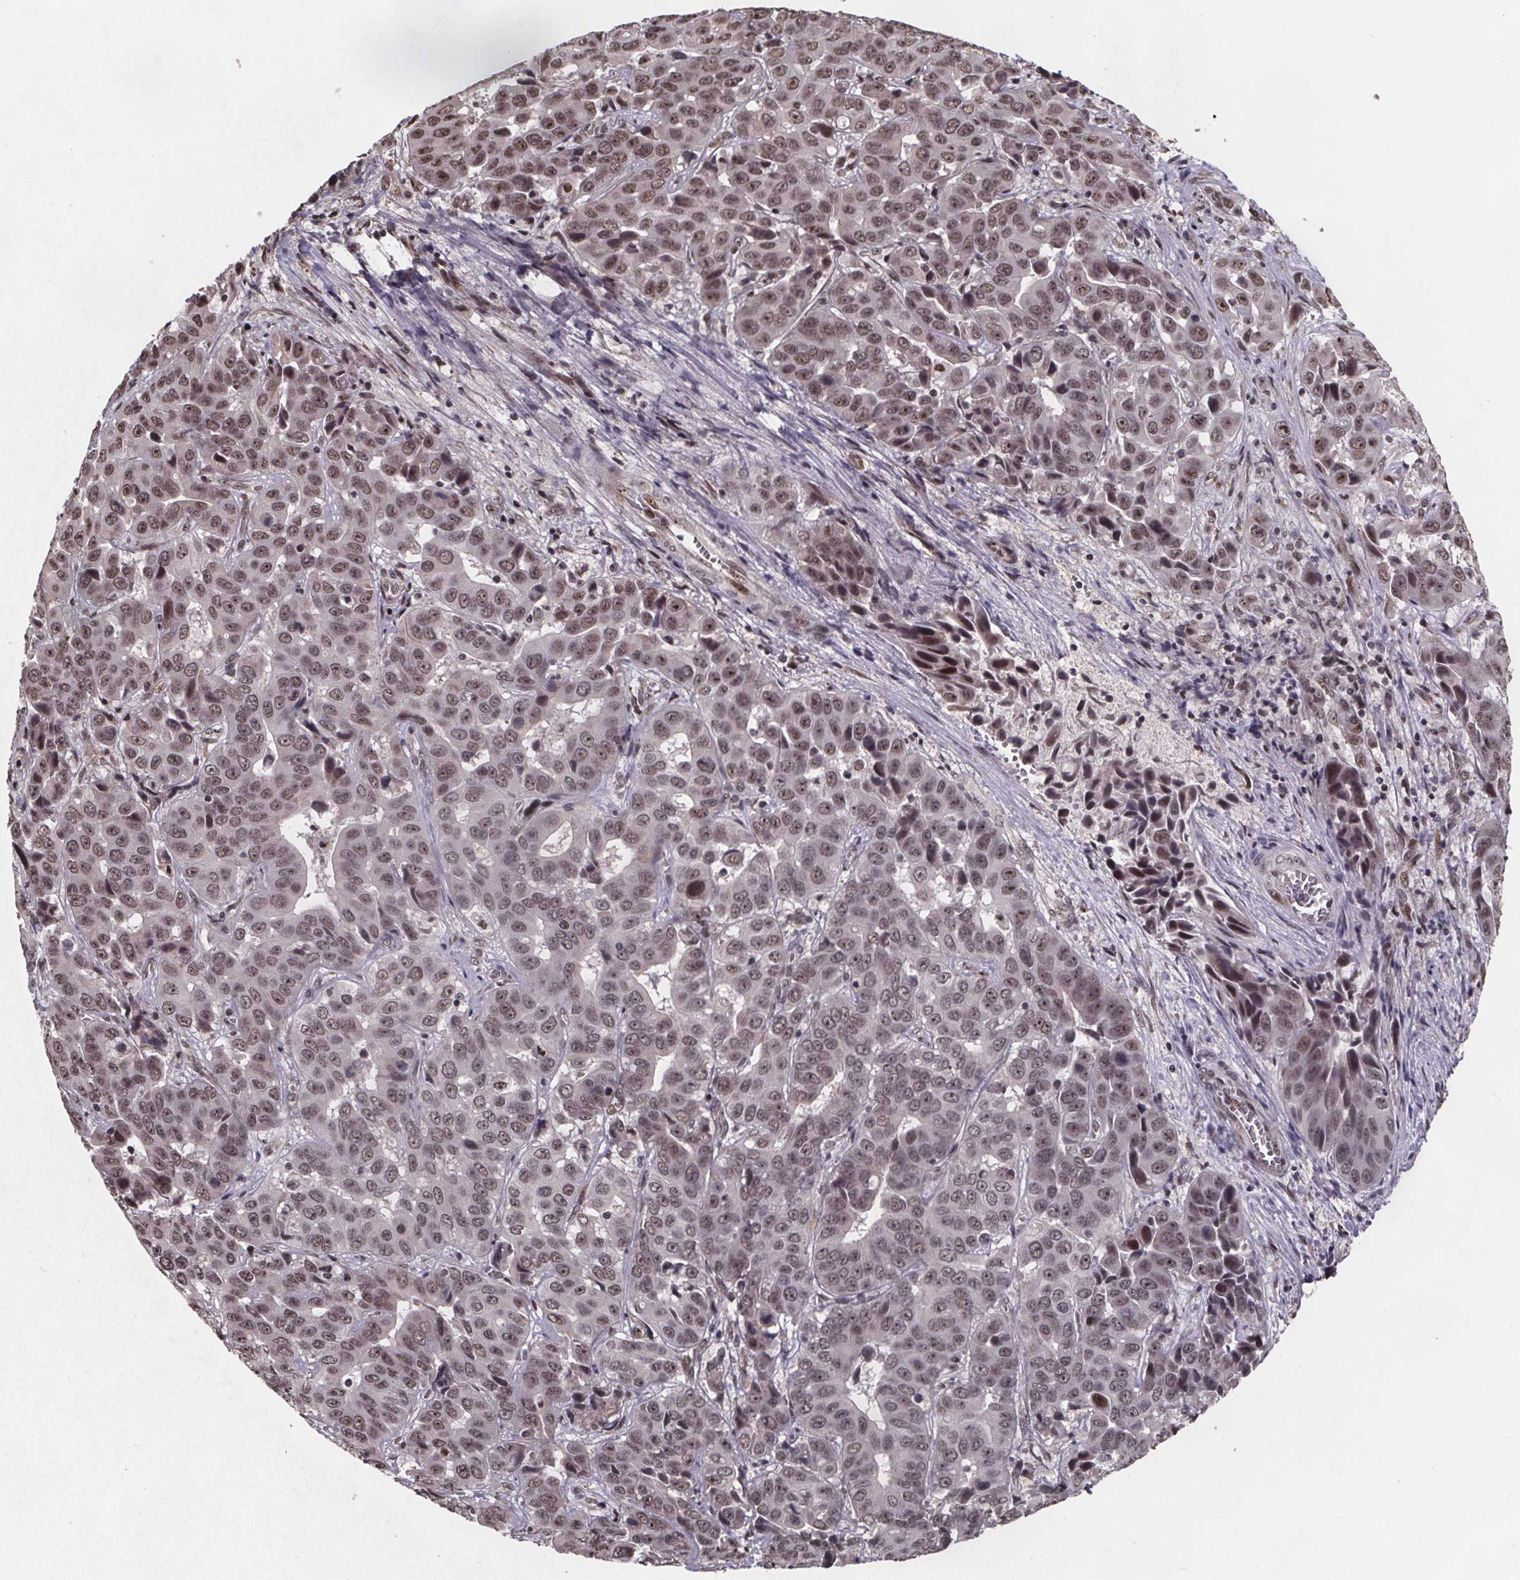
{"staining": {"intensity": "moderate", "quantity": "25%-75%", "location": "nuclear"}, "tissue": "liver cancer", "cell_type": "Tumor cells", "image_type": "cancer", "snomed": [{"axis": "morphology", "description": "Cholangiocarcinoma"}, {"axis": "topography", "description": "Liver"}], "caption": "This image reveals IHC staining of human liver cancer (cholangiocarcinoma), with medium moderate nuclear expression in approximately 25%-75% of tumor cells.", "gene": "U2SURP", "patient": {"sex": "female", "age": 52}}